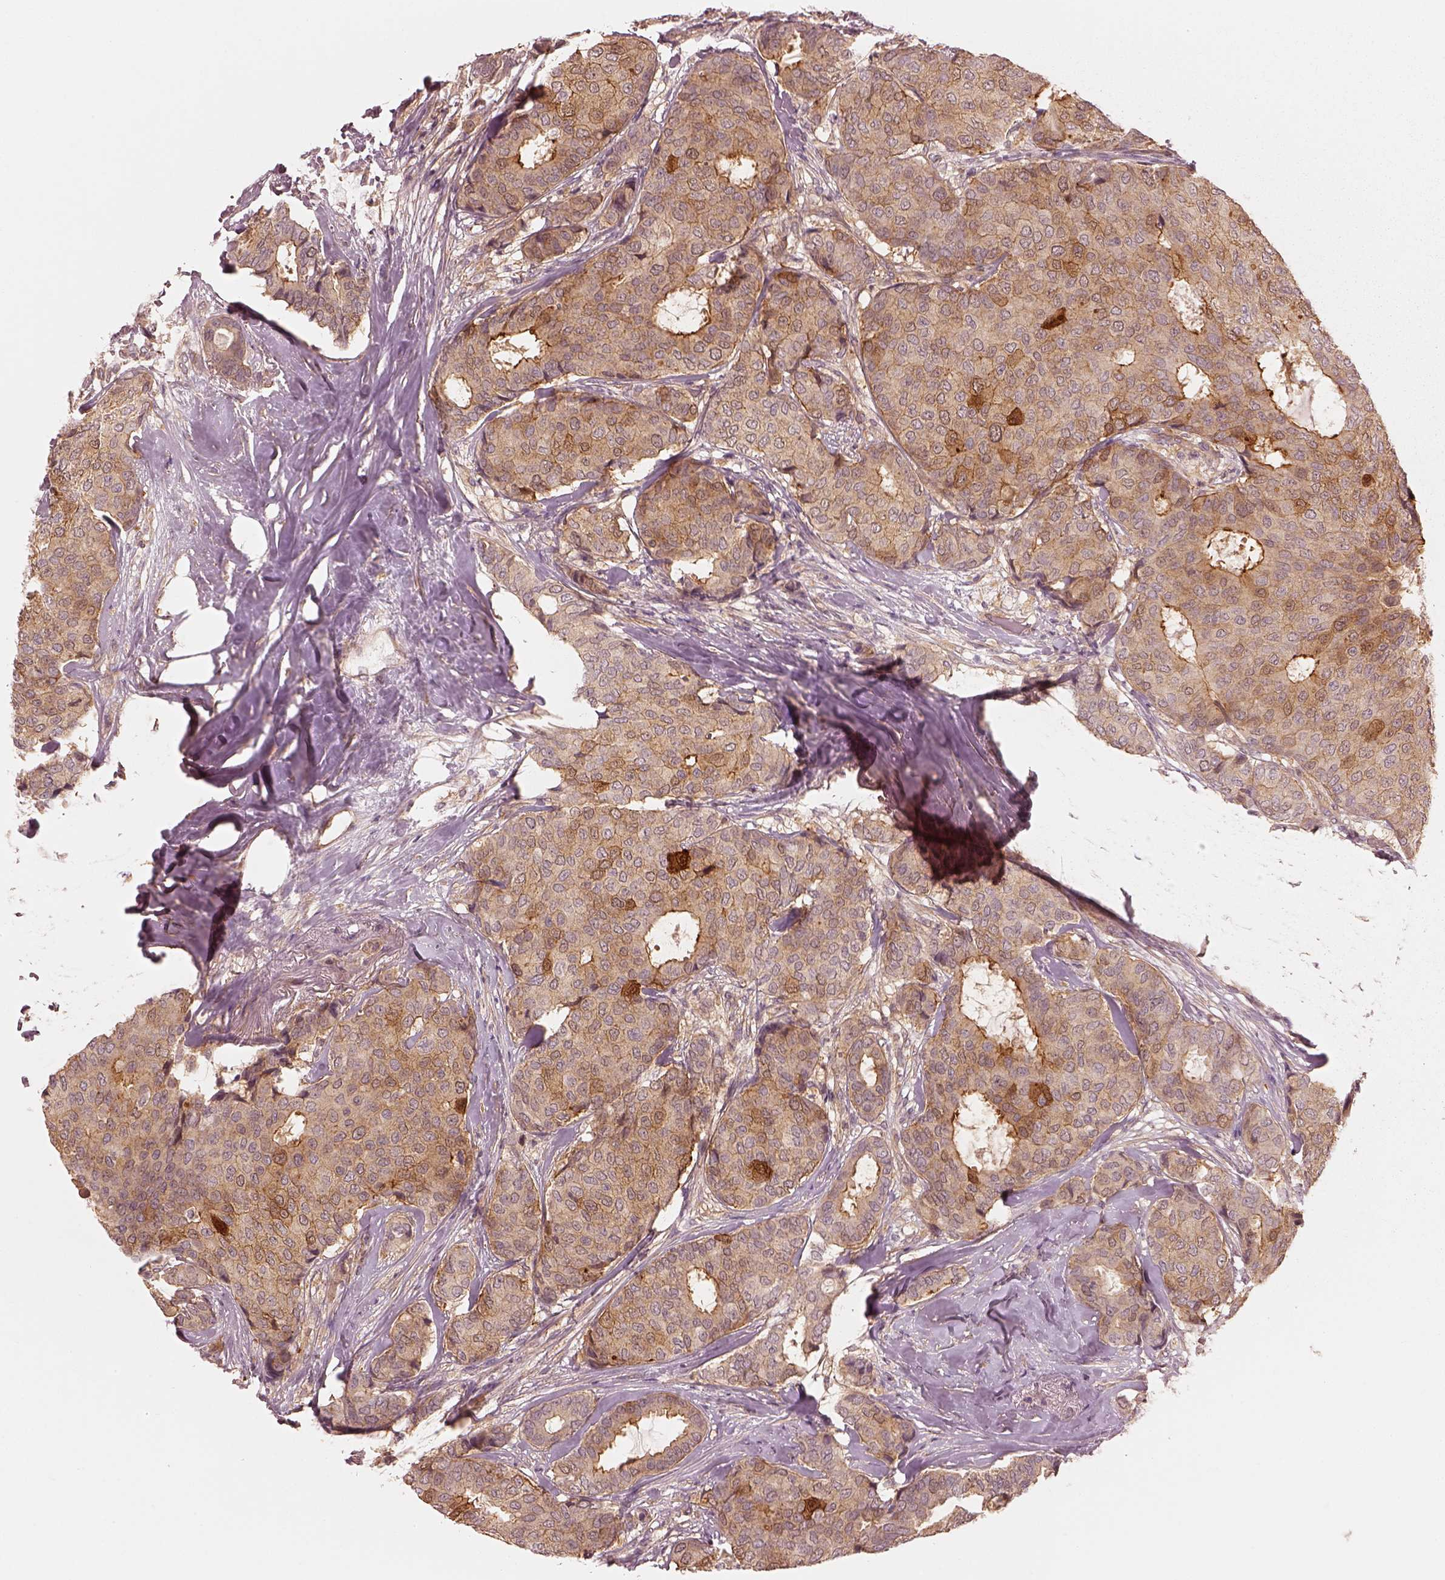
{"staining": {"intensity": "strong", "quantity": "<25%", "location": "cytoplasmic/membranous"}, "tissue": "breast cancer", "cell_type": "Tumor cells", "image_type": "cancer", "snomed": [{"axis": "morphology", "description": "Duct carcinoma"}, {"axis": "topography", "description": "Breast"}], "caption": "This is an image of immunohistochemistry staining of breast infiltrating ductal carcinoma, which shows strong staining in the cytoplasmic/membranous of tumor cells.", "gene": "FAM107B", "patient": {"sex": "female", "age": 75}}